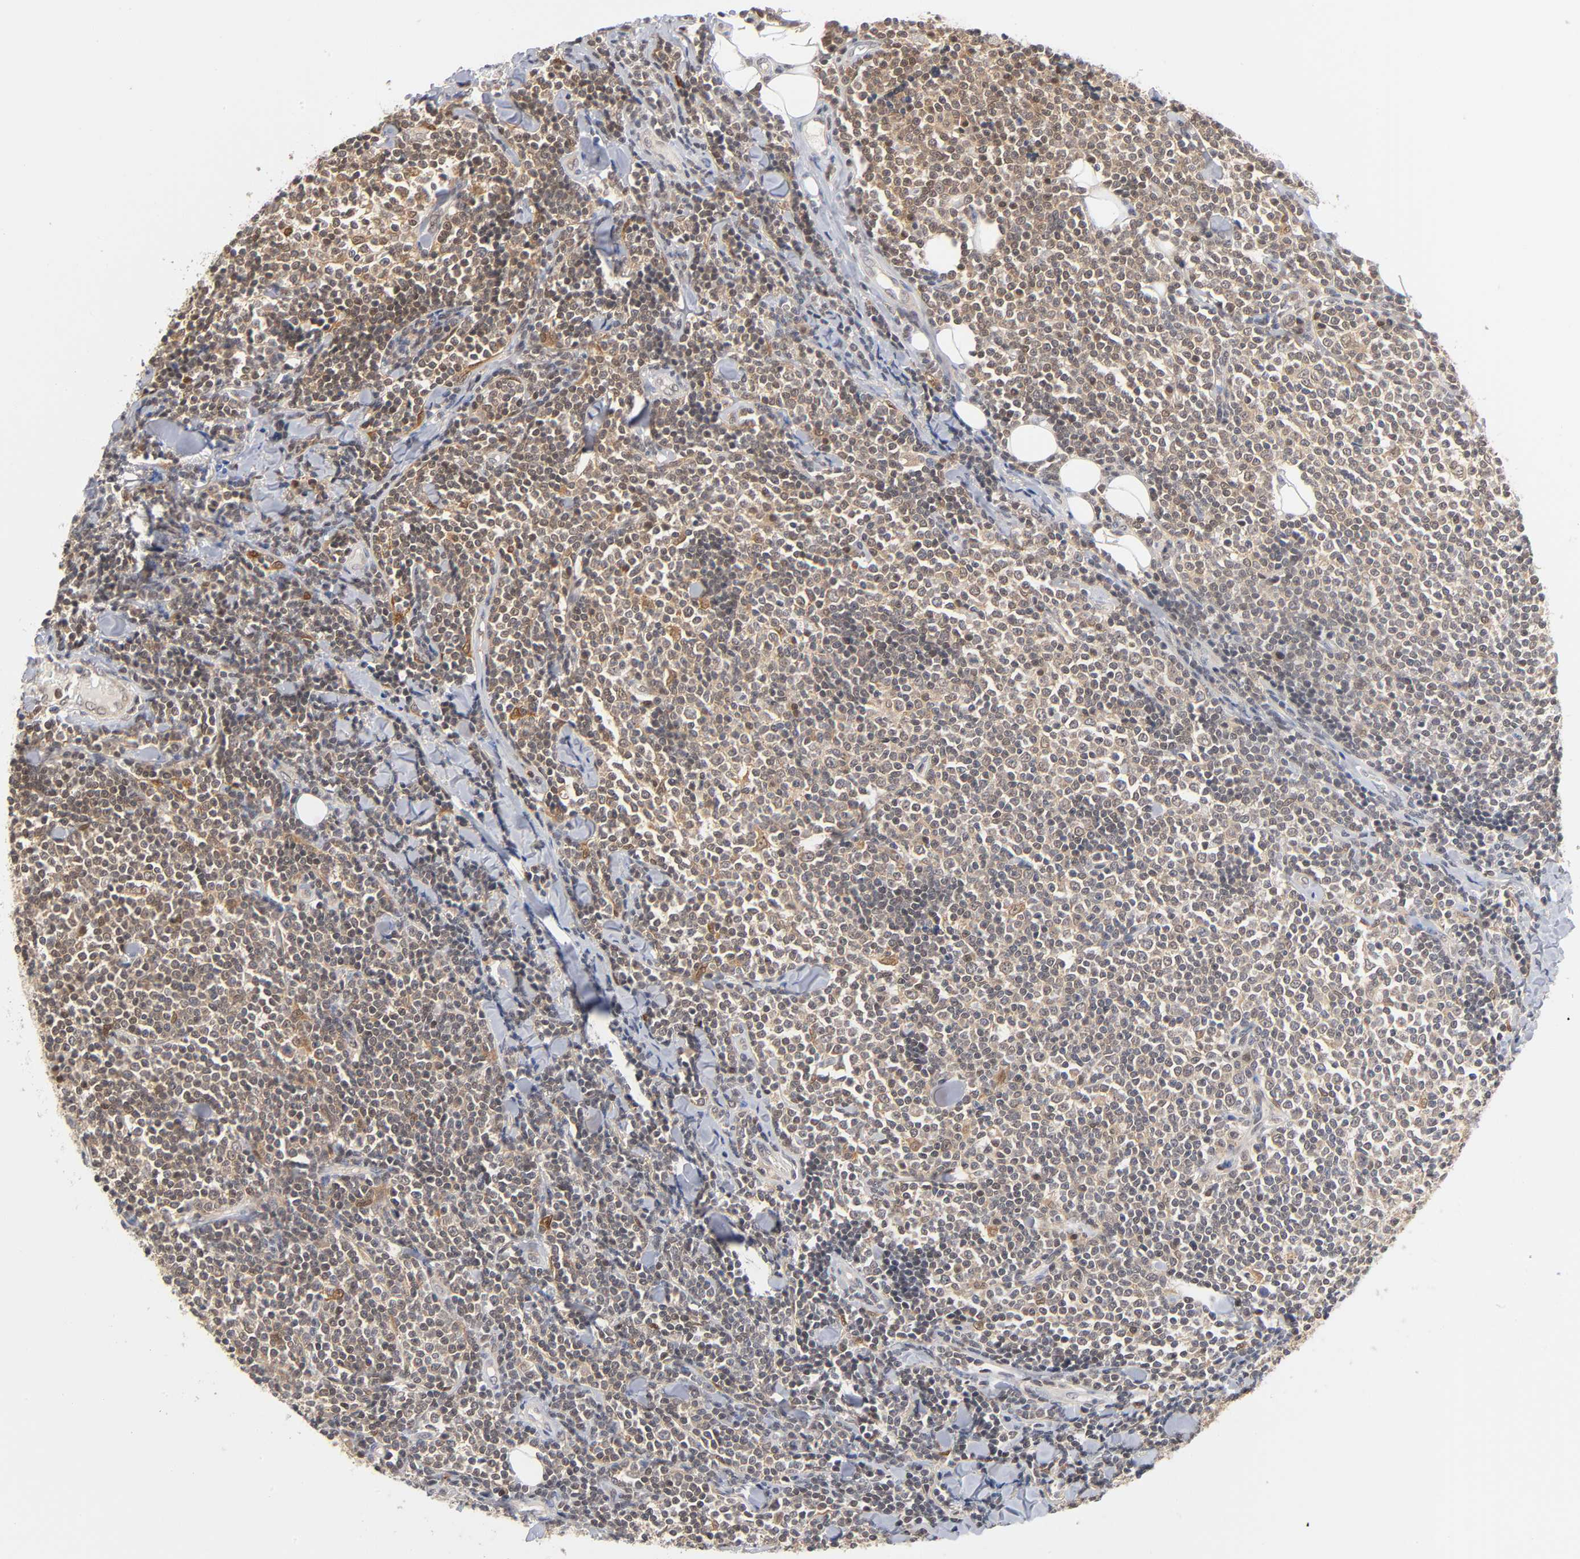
{"staining": {"intensity": "weak", "quantity": ">75%", "location": "cytoplasmic/membranous"}, "tissue": "lymphoma", "cell_type": "Tumor cells", "image_type": "cancer", "snomed": [{"axis": "morphology", "description": "Malignant lymphoma, non-Hodgkin's type, Low grade"}, {"axis": "topography", "description": "Soft tissue"}], "caption": "DAB (3,3'-diaminobenzidine) immunohistochemical staining of human lymphoma demonstrates weak cytoplasmic/membranous protein expression in about >75% of tumor cells.", "gene": "DFFB", "patient": {"sex": "male", "age": 92}}